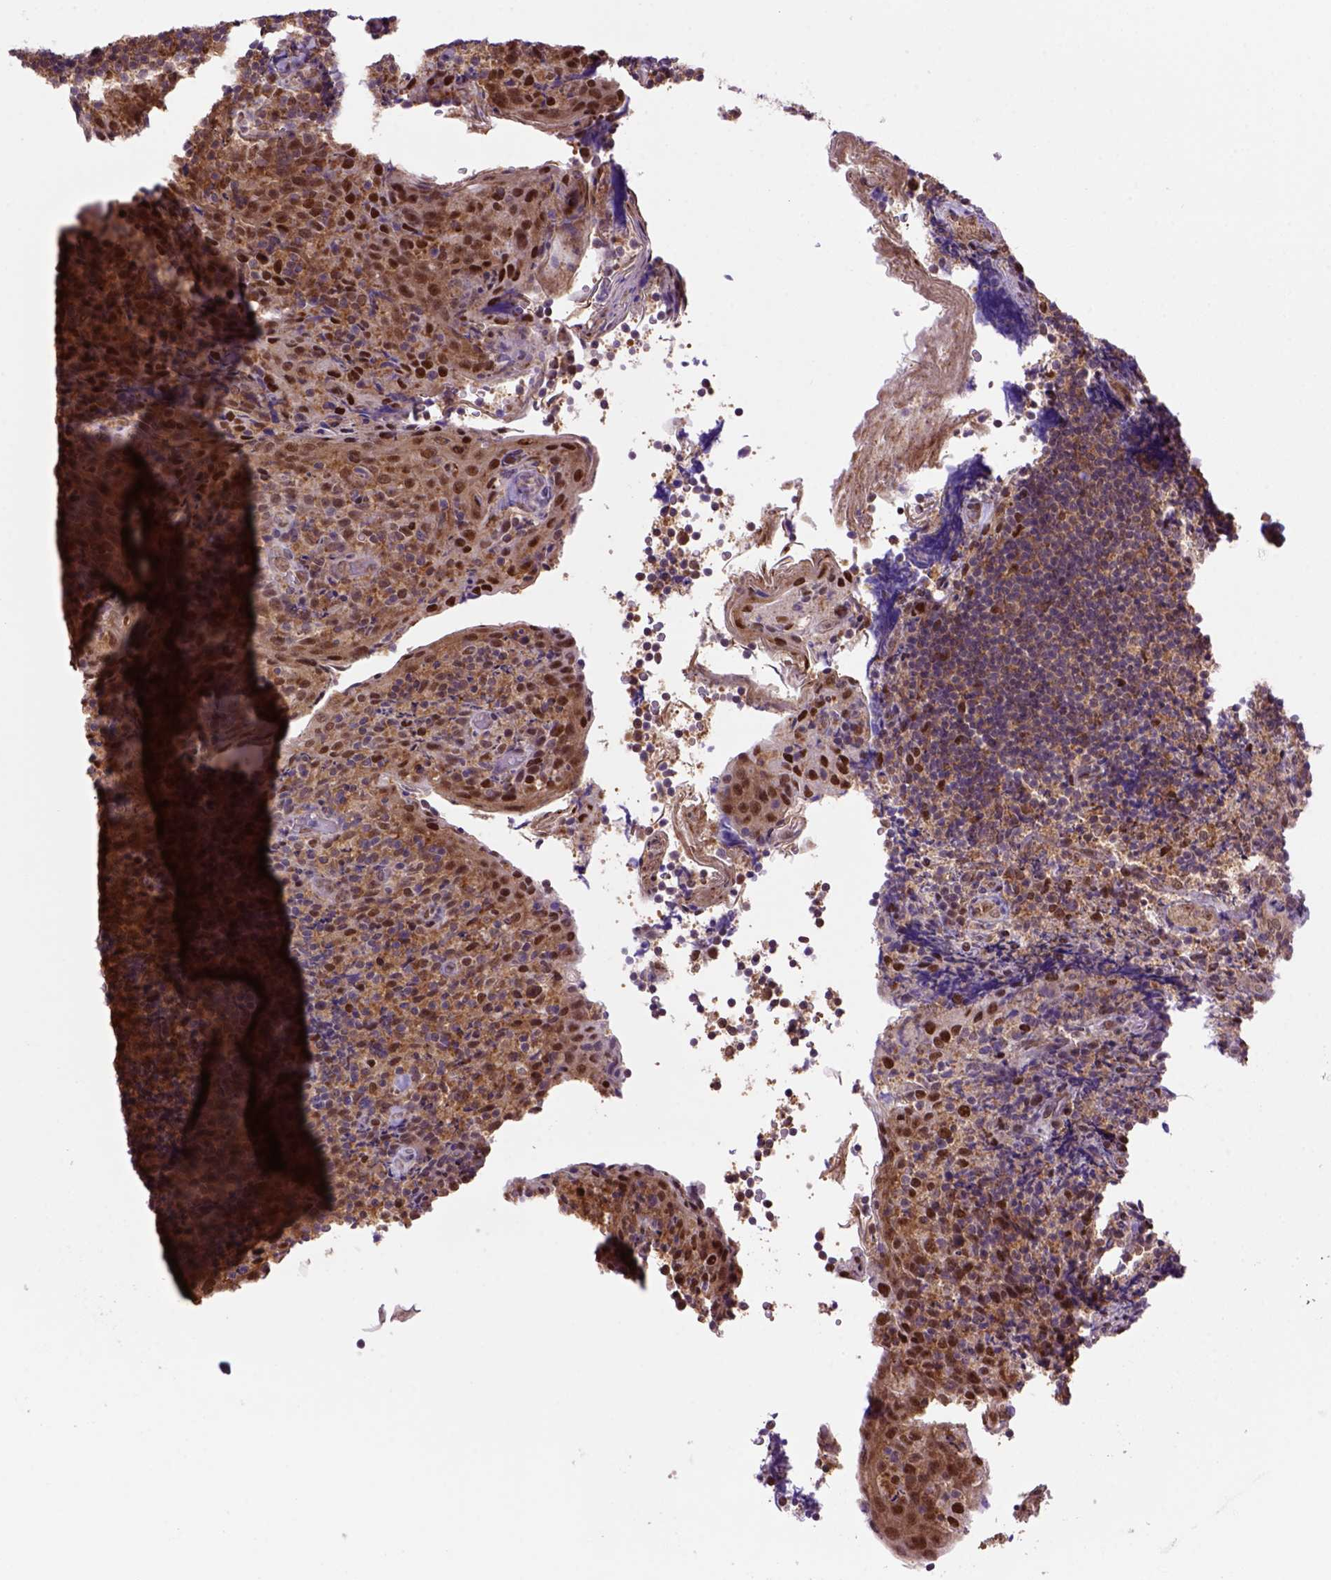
{"staining": {"intensity": "strong", "quantity": ">75%", "location": "cytoplasmic/membranous,nuclear"}, "tissue": "tonsil", "cell_type": "Germinal center cells", "image_type": "normal", "snomed": [{"axis": "morphology", "description": "Normal tissue, NOS"}, {"axis": "topography", "description": "Tonsil"}], "caption": "Immunohistochemistry (DAB (3,3'-diaminobenzidine)) staining of normal human tonsil reveals strong cytoplasmic/membranous,nuclear protein positivity in about >75% of germinal center cells.", "gene": "PSMC2", "patient": {"sex": "female", "age": 10}}